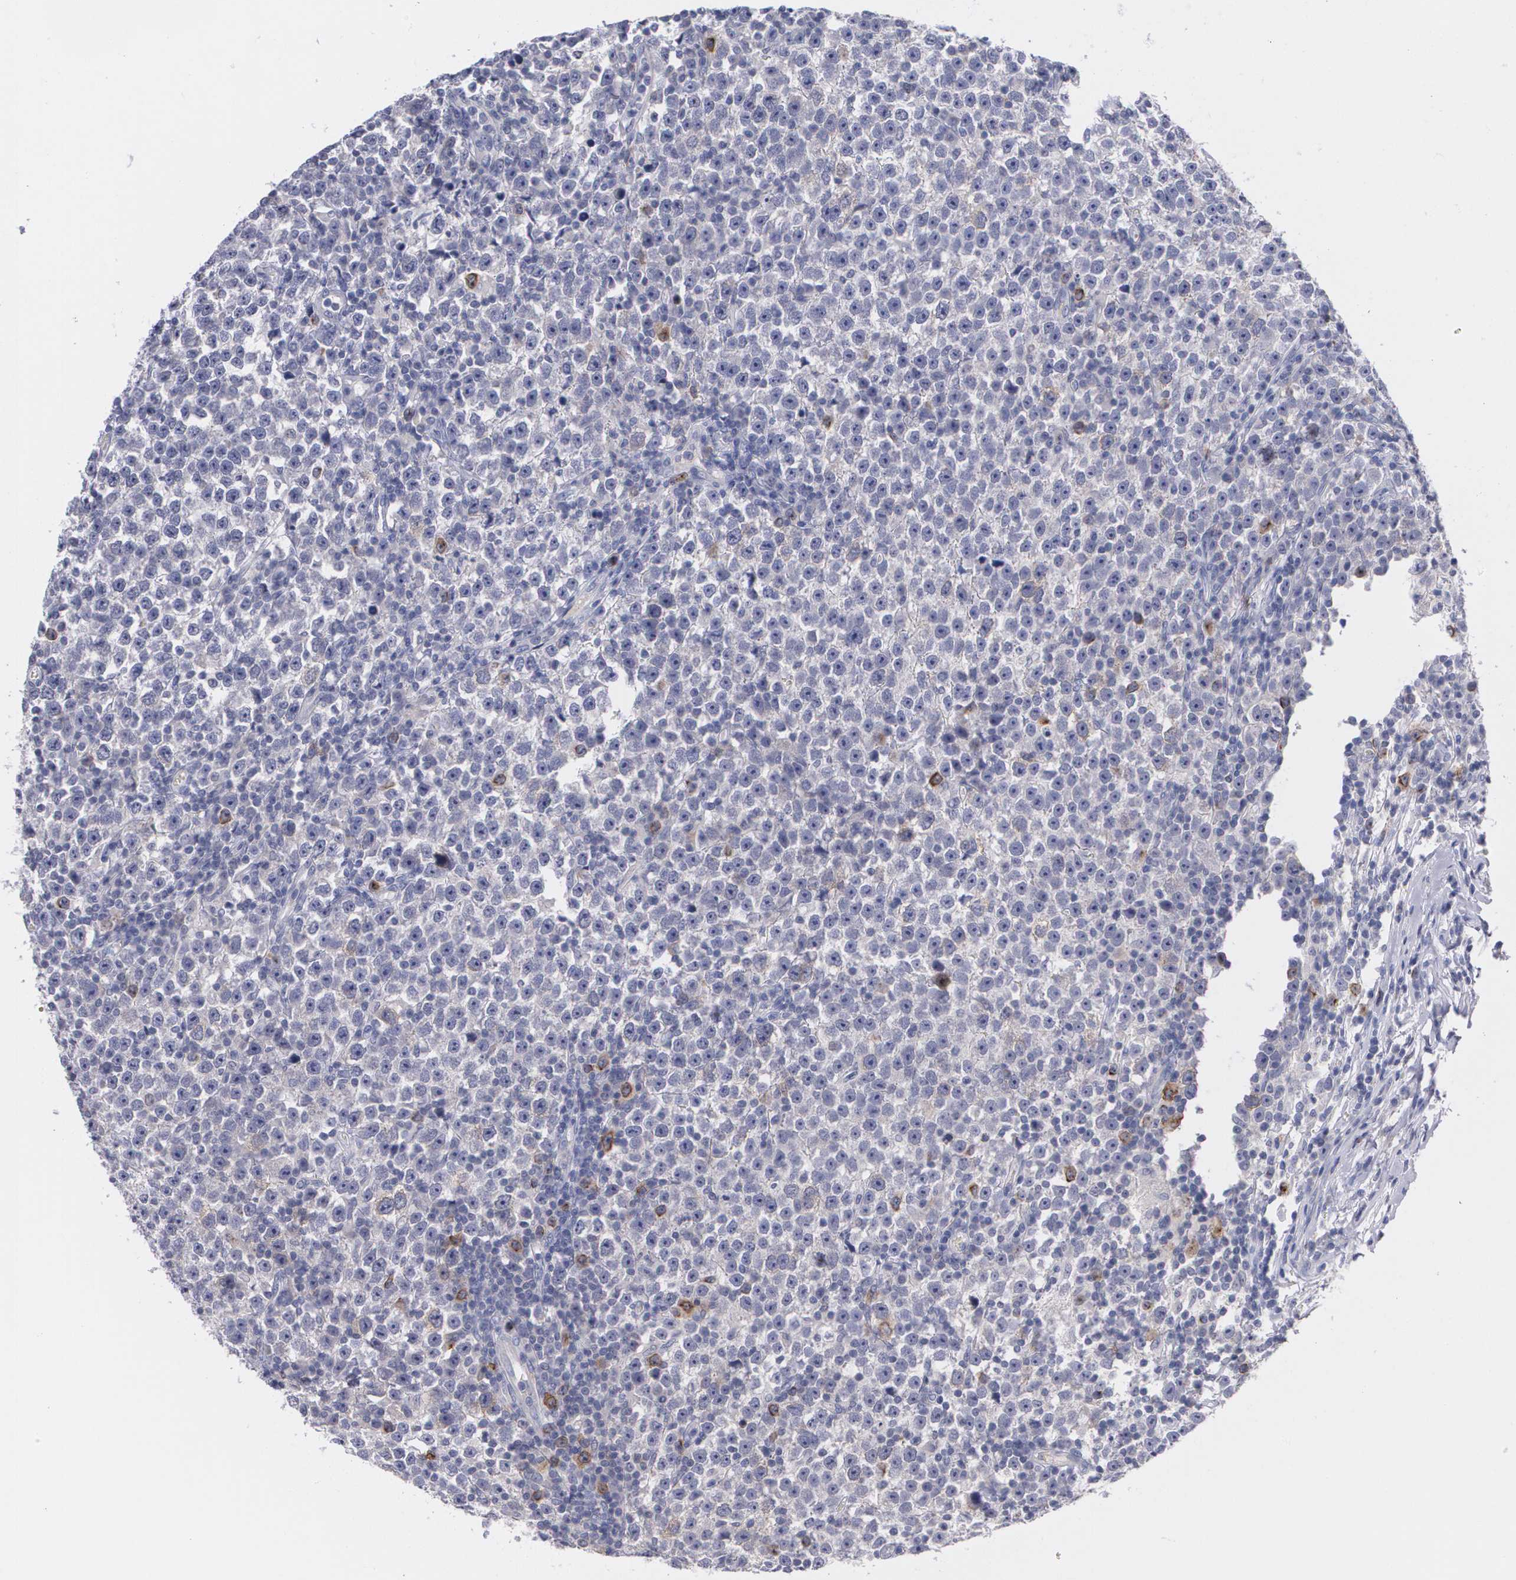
{"staining": {"intensity": "moderate", "quantity": "<25%", "location": "cytoplasmic/membranous"}, "tissue": "testis cancer", "cell_type": "Tumor cells", "image_type": "cancer", "snomed": [{"axis": "morphology", "description": "Seminoma, NOS"}, {"axis": "topography", "description": "Testis"}], "caption": "A micrograph showing moderate cytoplasmic/membranous expression in approximately <25% of tumor cells in seminoma (testis), as visualized by brown immunohistochemical staining.", "gene": "HMMR", "patient": {"sex": "male", "age": 43}}